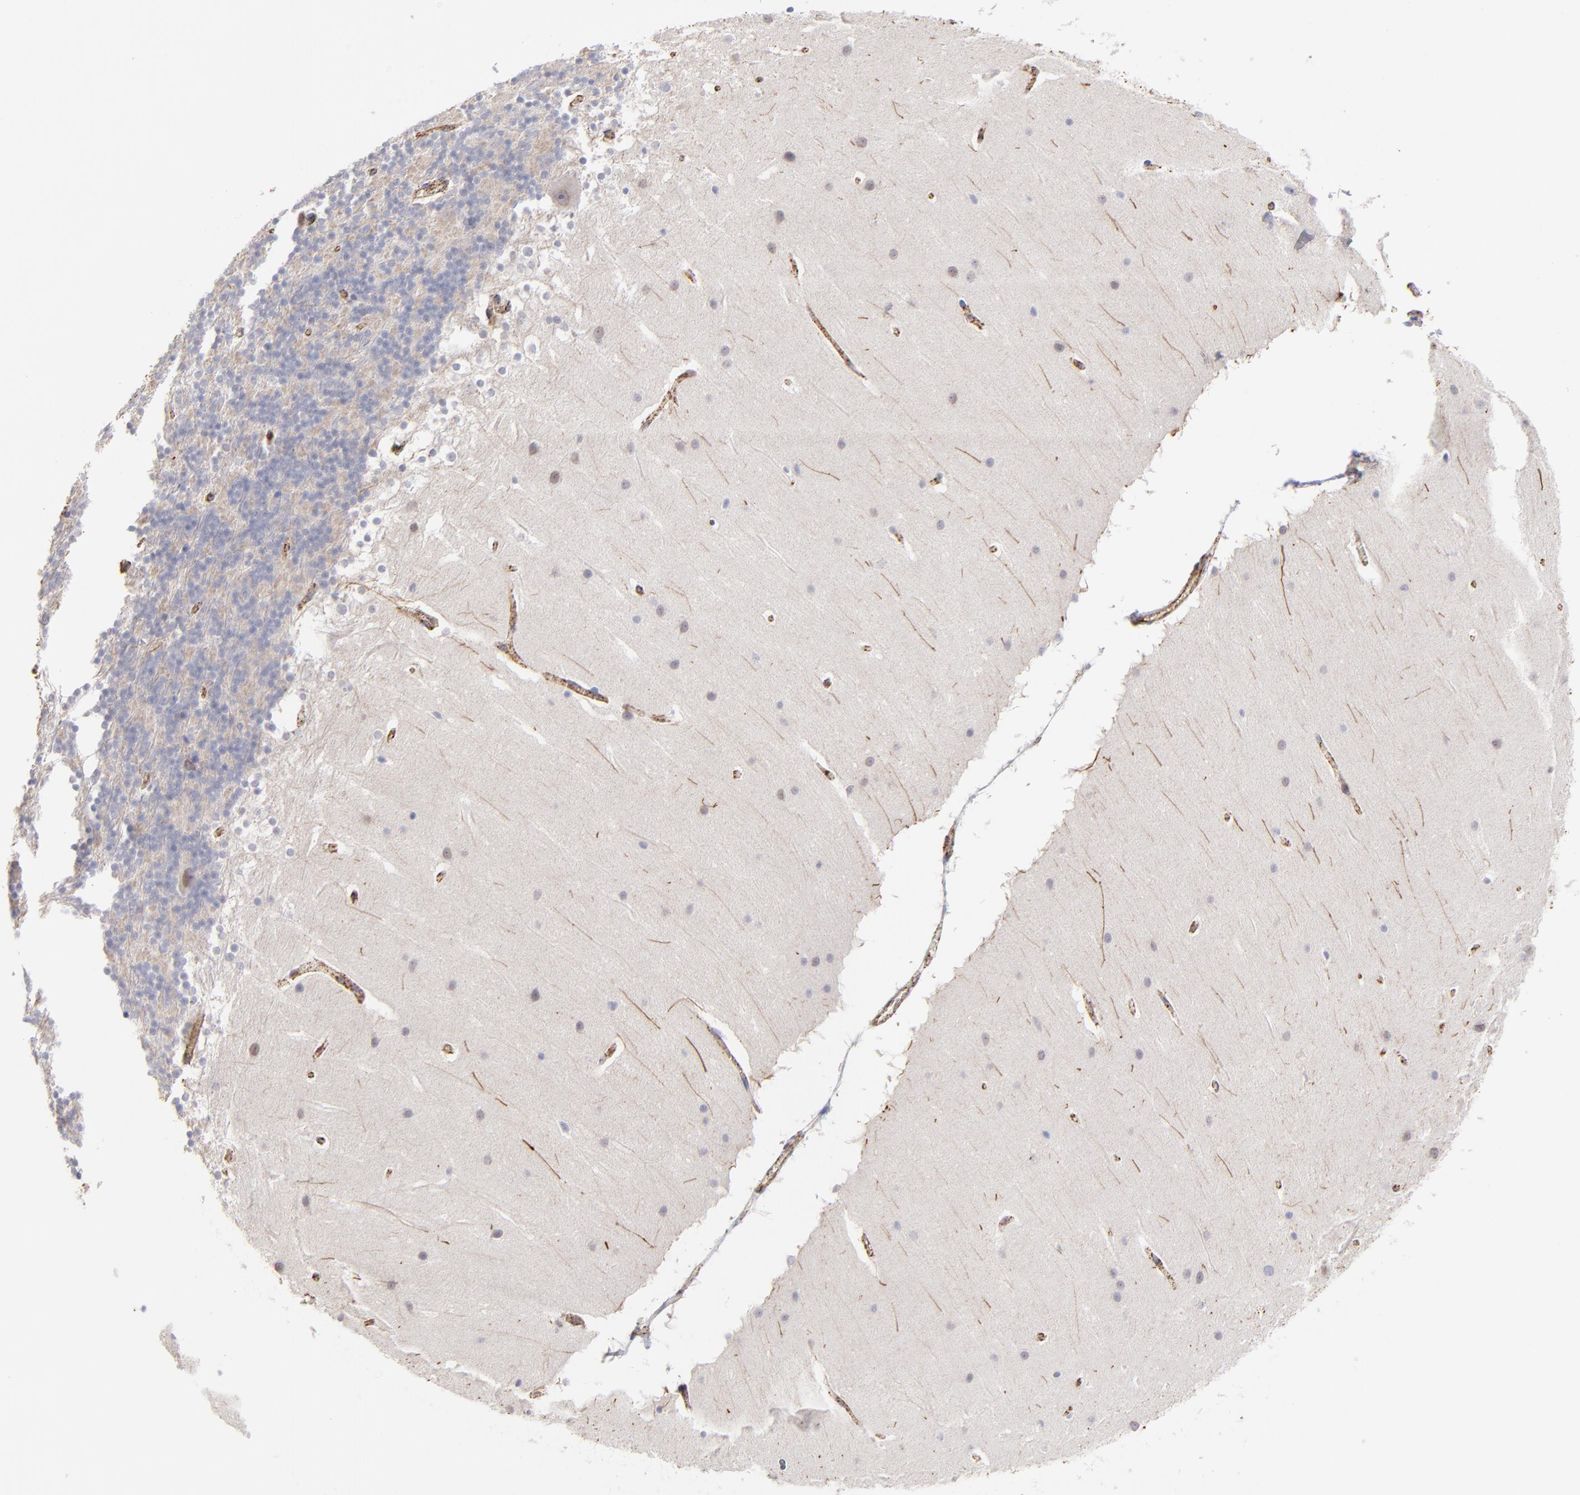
{"staining": {"intensity": "negative", "quantity": "none", "location": "none"}, "tissue": "cerebellum", "cell_type": "Cells in granular layer", "image_type": "normal", "snomed": [{"axis": "morphology", "description": "Normal tissue, NOS"}, {"axis": "topography", "description": "Cerebellum"}], "caption": "High power microscopy micrograph of an immunohistochemistry (IHC) photomicrograph of normal cerebellum, revealing no significant expression in cells in granular layer.", "gene": "COX8C", "patient": {"sex": "female", "age": 19}}